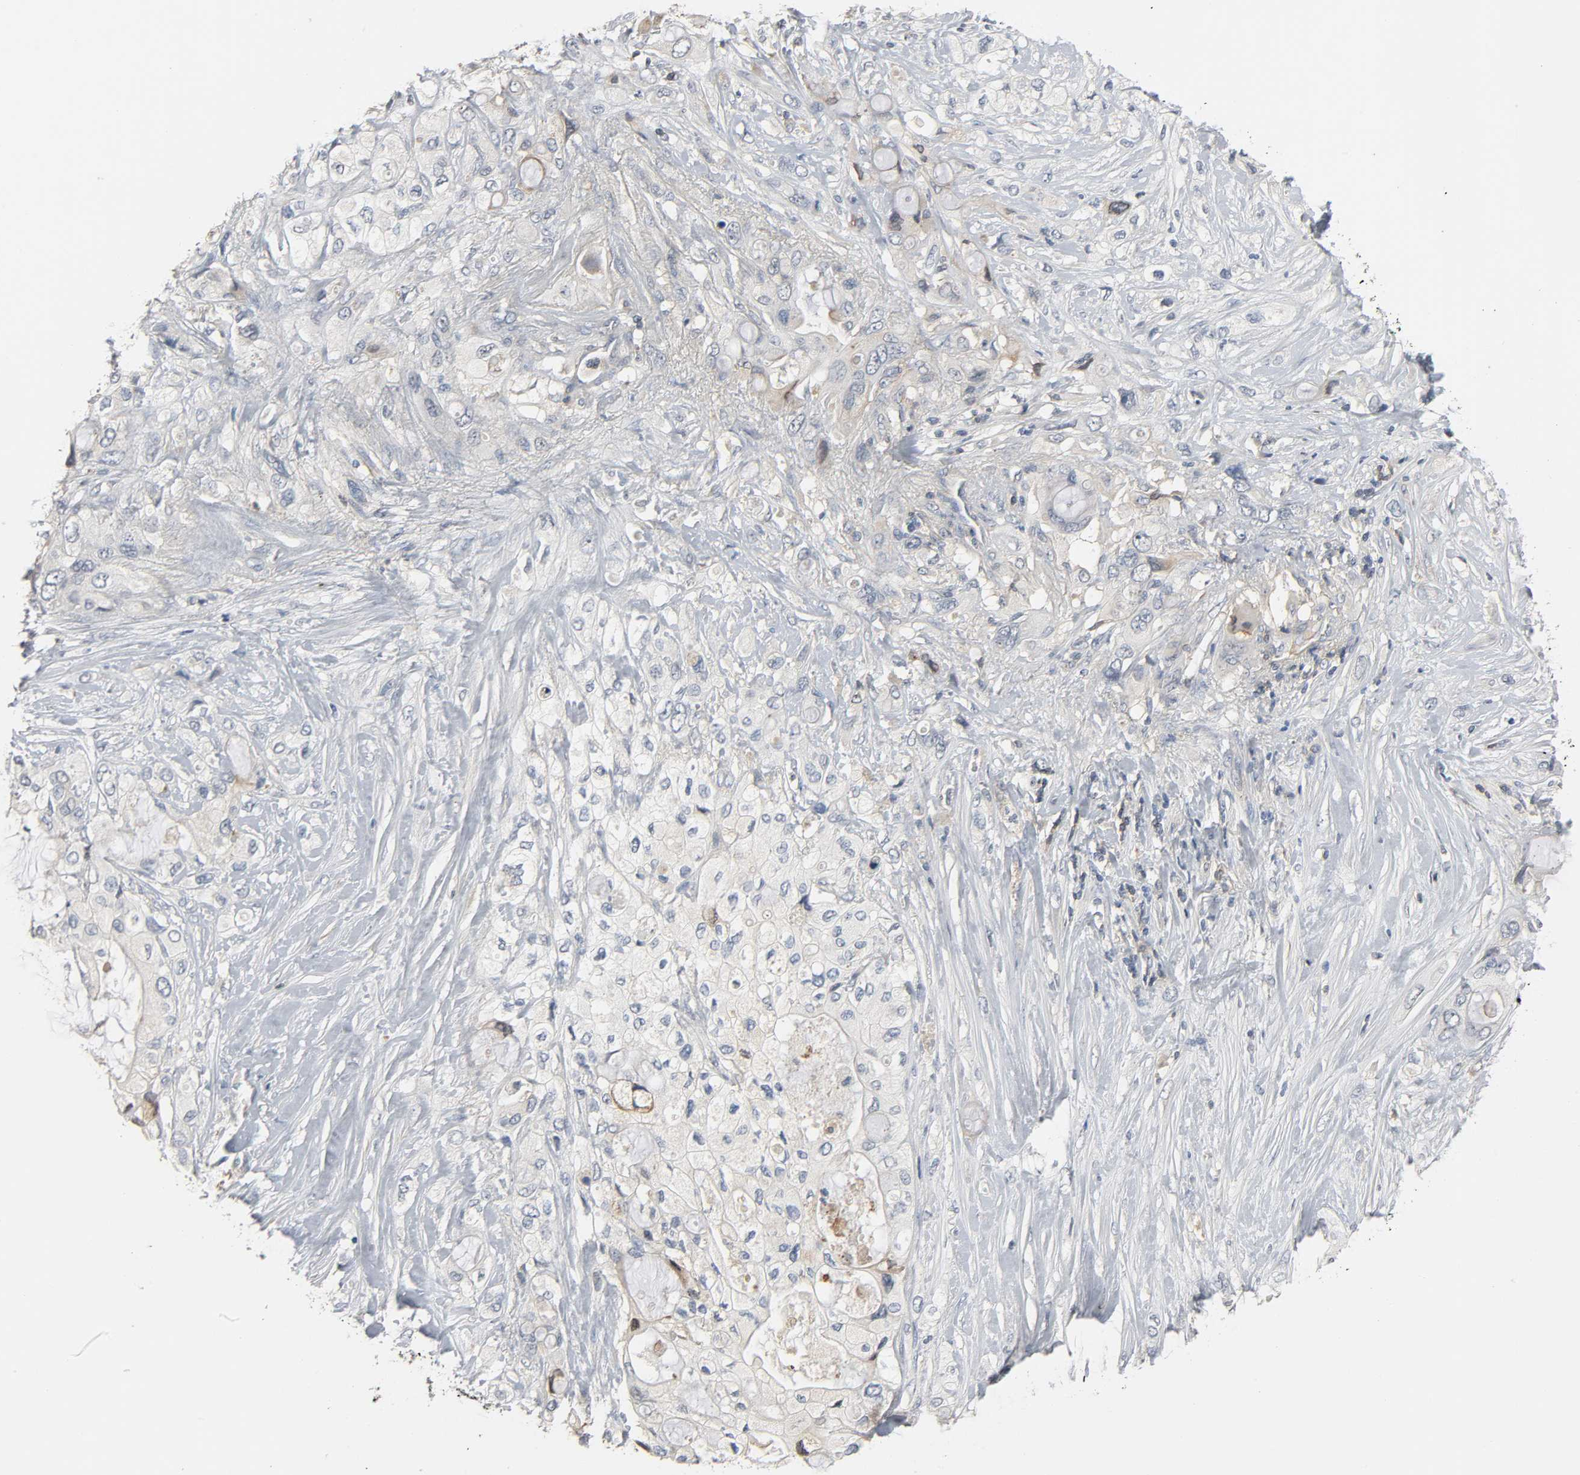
{"staining": {"intensity": "weak", "quantity": "<25%", "location": "cytoplasmic/membranous"}, "tissue": "pancreatic cancer", "cell_type": "Tumor cells", "image_type": "cancer", "snomed": [{"axis": "morphology", "description": "Adenocarcinoma, NOS"}, {"axis": "topography", "description": "Pancreas"}], "caption": "There is no significant positivity in tumor cells of pancreatic cancer.", "gene": "CD4", "patient": {"sex": "female", "age": 59}}